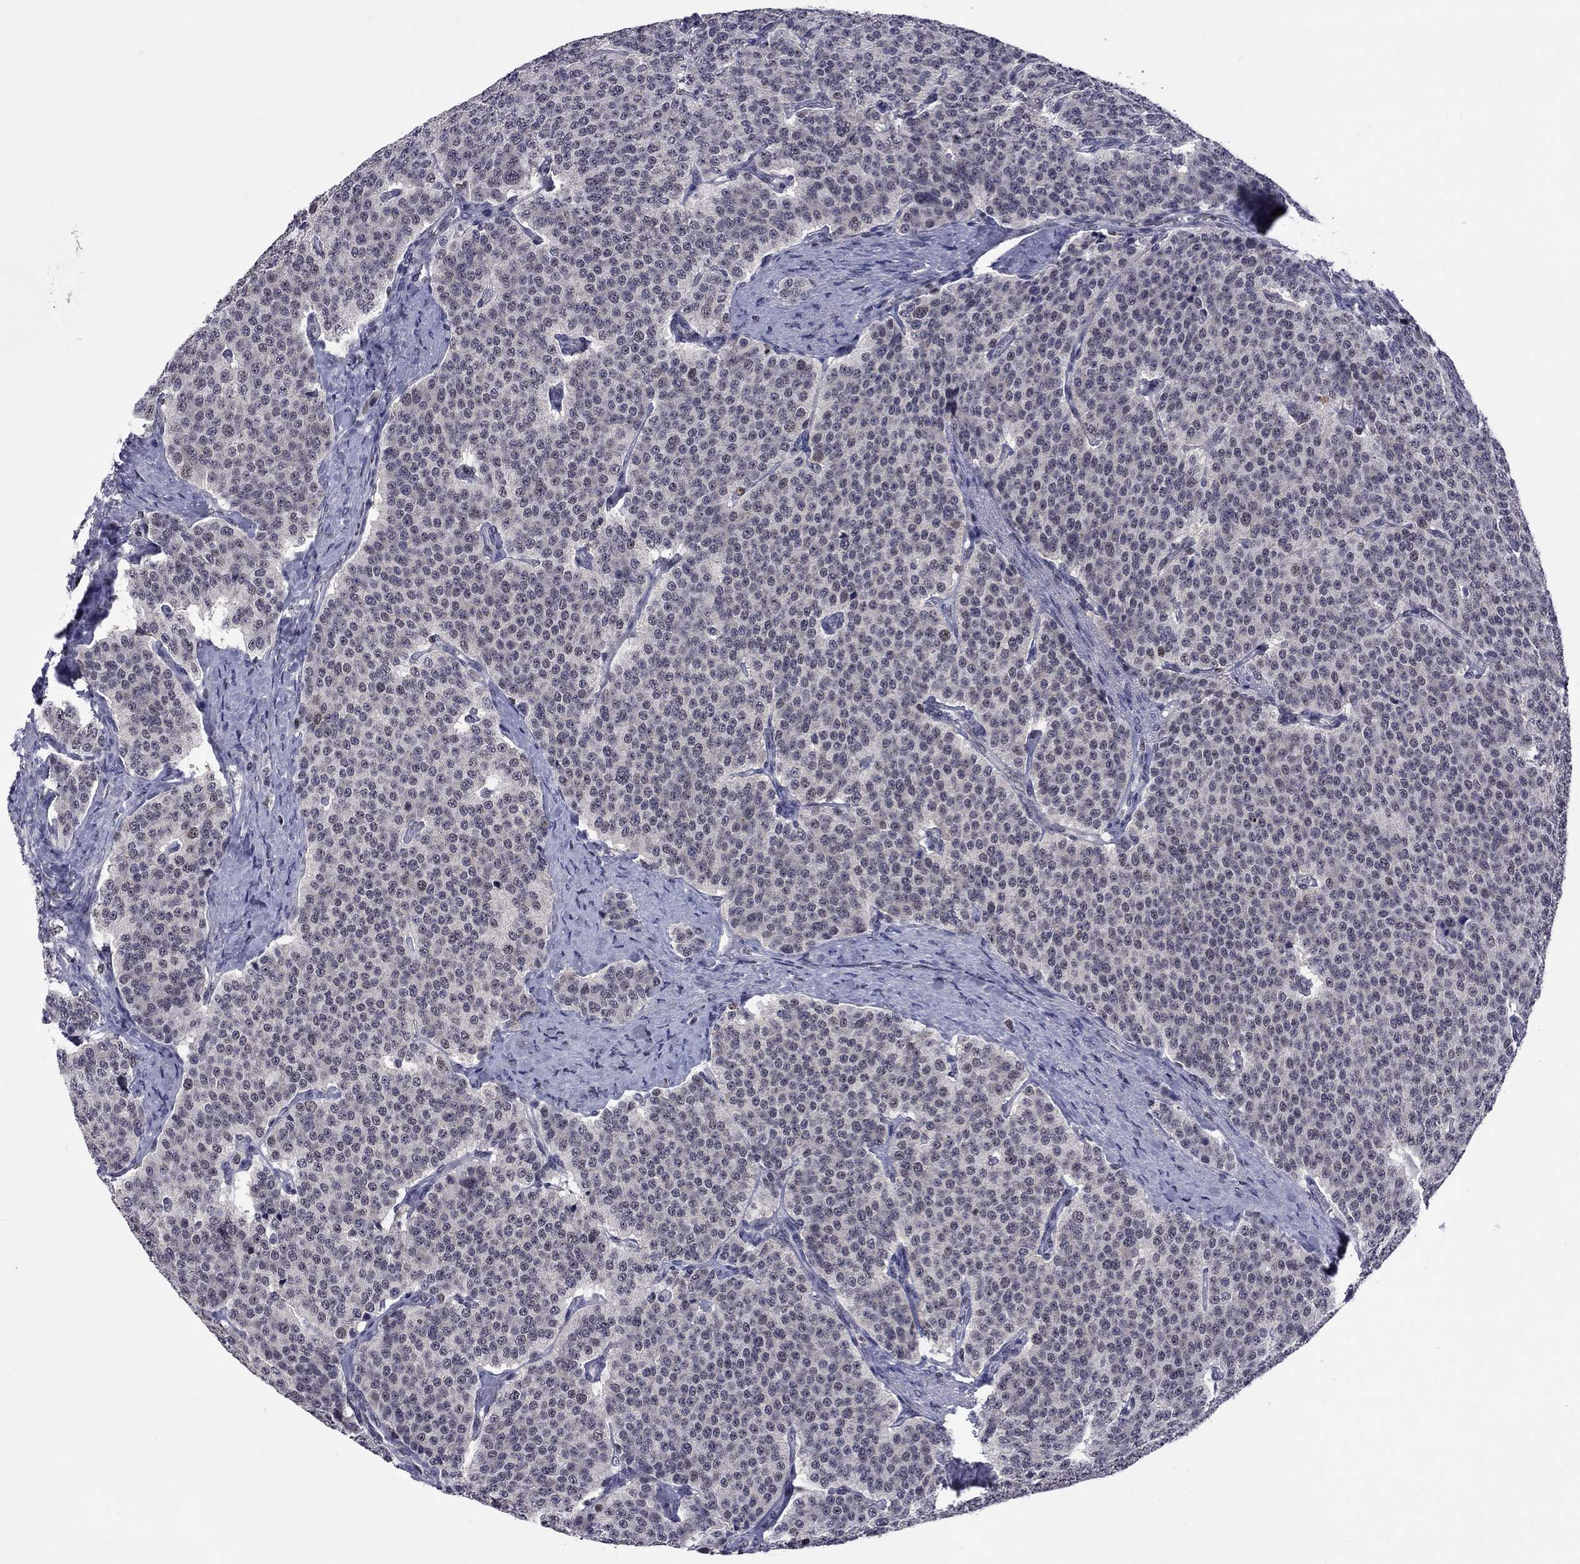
{"staining": {"intensity": "negative", "quantity": "none", "location": "none"}, "tissue": "carcinoid", "cell_type": "Tumor cells", "image_type": "cancer", "snomed": [{"axis": "morphology", "description": "Carcinoid, malignant, NOS"}, {"axis": "topography", "description": "Small intestine"}], "caption": "Protein analysis of carcinoid shows no significant positivity in tumor cells.", "gene": "TAF9", "patient": {"sex": "female", "age": 58}}